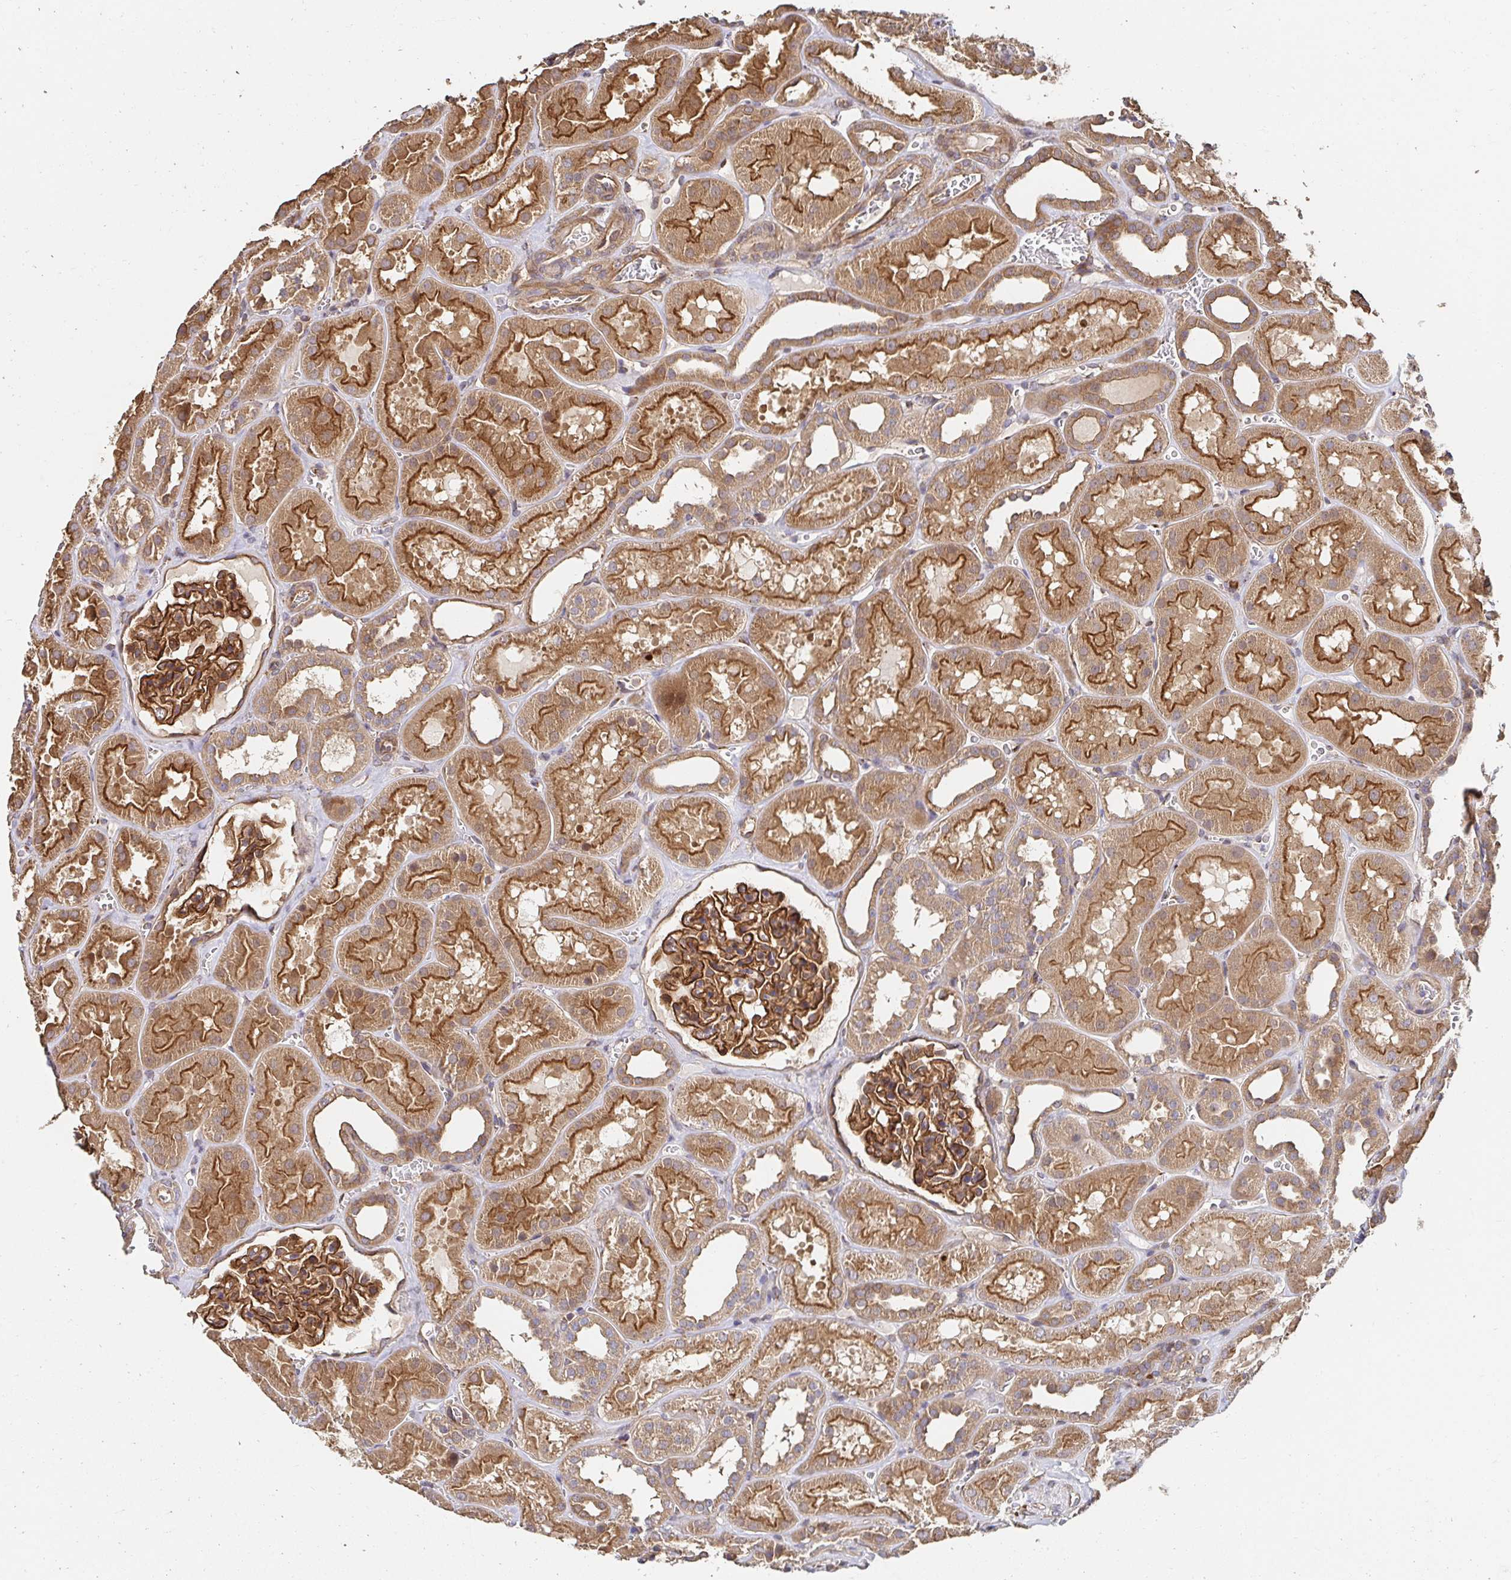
{"staining": {"intensity": "moderate", "quantity": ">75%", "location": "cytoplasmic/membranous"}, "tissue": "kidney", "cell_type": "Cells in glomeruli", "image_type": "normal", "snomed": [{"axis": "morphology", "description": "Normal tissue, NOS"}, {"axis": "topography", "description": "Kidney"}], "caption": "High-power microscopy captured an IHC image of unremarkable kidney, revealing moderate cytoplasmic/membranous staining in approximately >75% of cells in glomeruli. (DAB IHC, brown staining for protein, blue staining for nuclei).", "gene": "APBB1", "patient": {"sex": "female", "age": 41}}